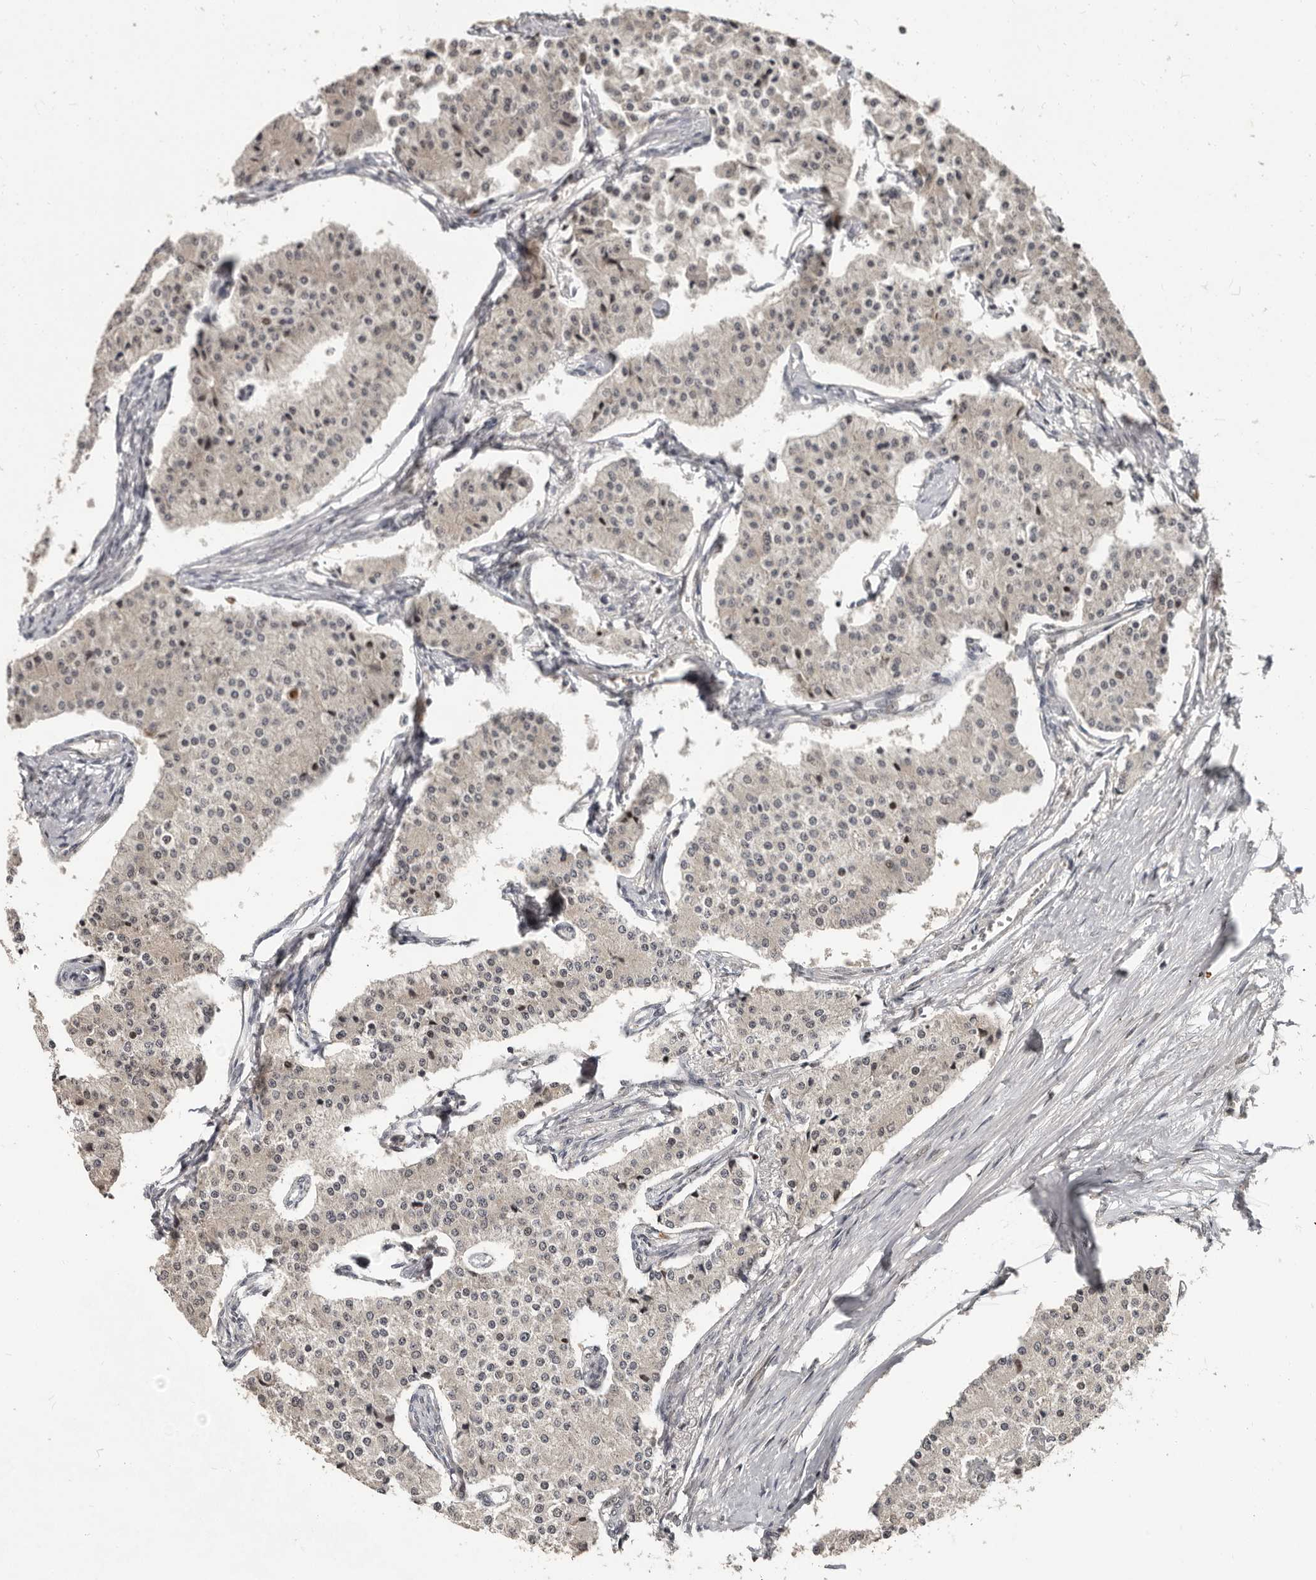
{"staining": {"intensity": "negative", "quantity": "none", "location": "none"}, "tissue": "carcinoid", "cell_type": "Tumor cells", "image_type": "cancer", "snomed": [{"axis": "morphology", "description": "Carcinoid, malignant, NOS"}, {"axis": "topography", "description": "Colon"}], "caption": "Immunohistochemistry of malignant carcinoid exhibits no positivity in tumor cells. (Brightfield microscopy of DAB (3,3'-diaminobenzidine) immunohistochemistry at high magnification).", "gene": "APOL6", "patient": {"sex": "female", "age": 52}}